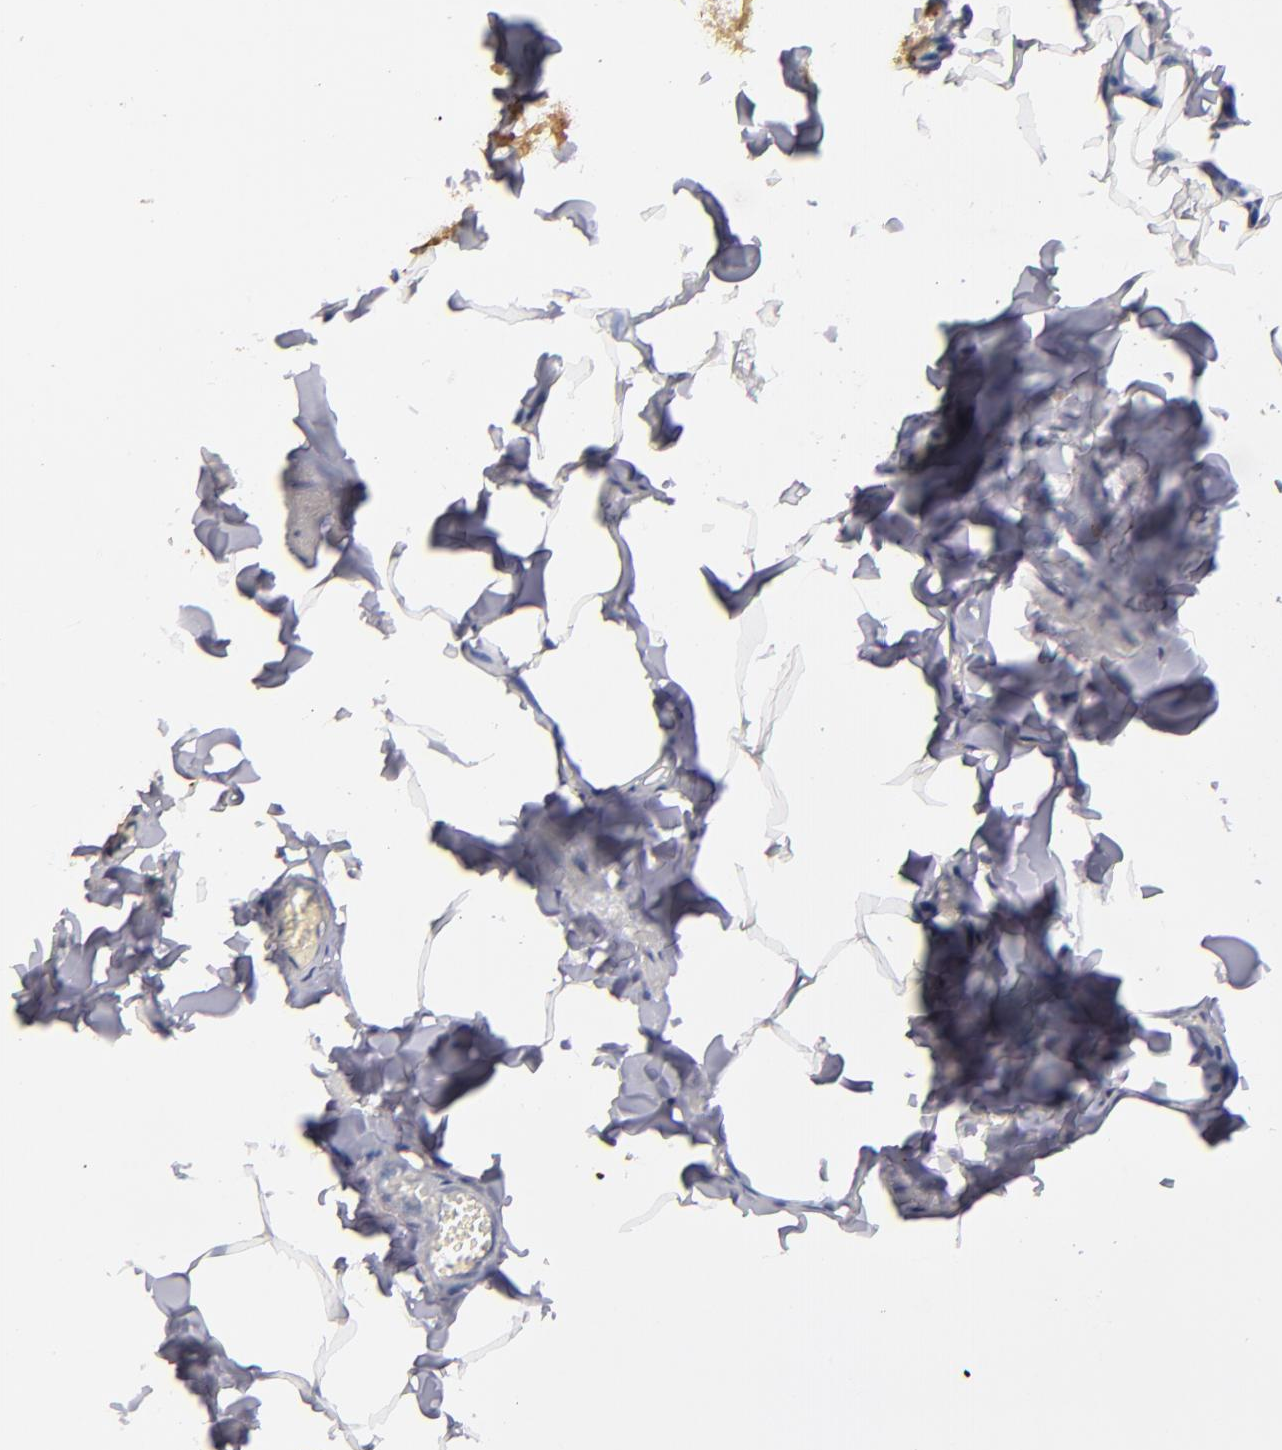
{"staining": {"intensity": "negative", "quantity": "none", "location": "none"}, "tissue": "adipose tissue", "cell_type": "Adipocytes", "image_type": "normal", "snomed": [{"axis": "morphology", "description": "Normal tissue, NOS"}, {"axis": "topography", "description": "Vascular tissue"}], "caption": "High power microscopy photomicrograph of an IHC micrograph of unremarkable adipose tissue, revealing no significant staining in adipocytes. Brightfield microscopy of immunohistochemistry (IHC) stained with DAB (3,3'-diaminobenzidine) (brown) and hematoxylin (blue), captured at high magnification.", "gene": "TRAF1", "patient": {"sex": "male", "age": 41}}